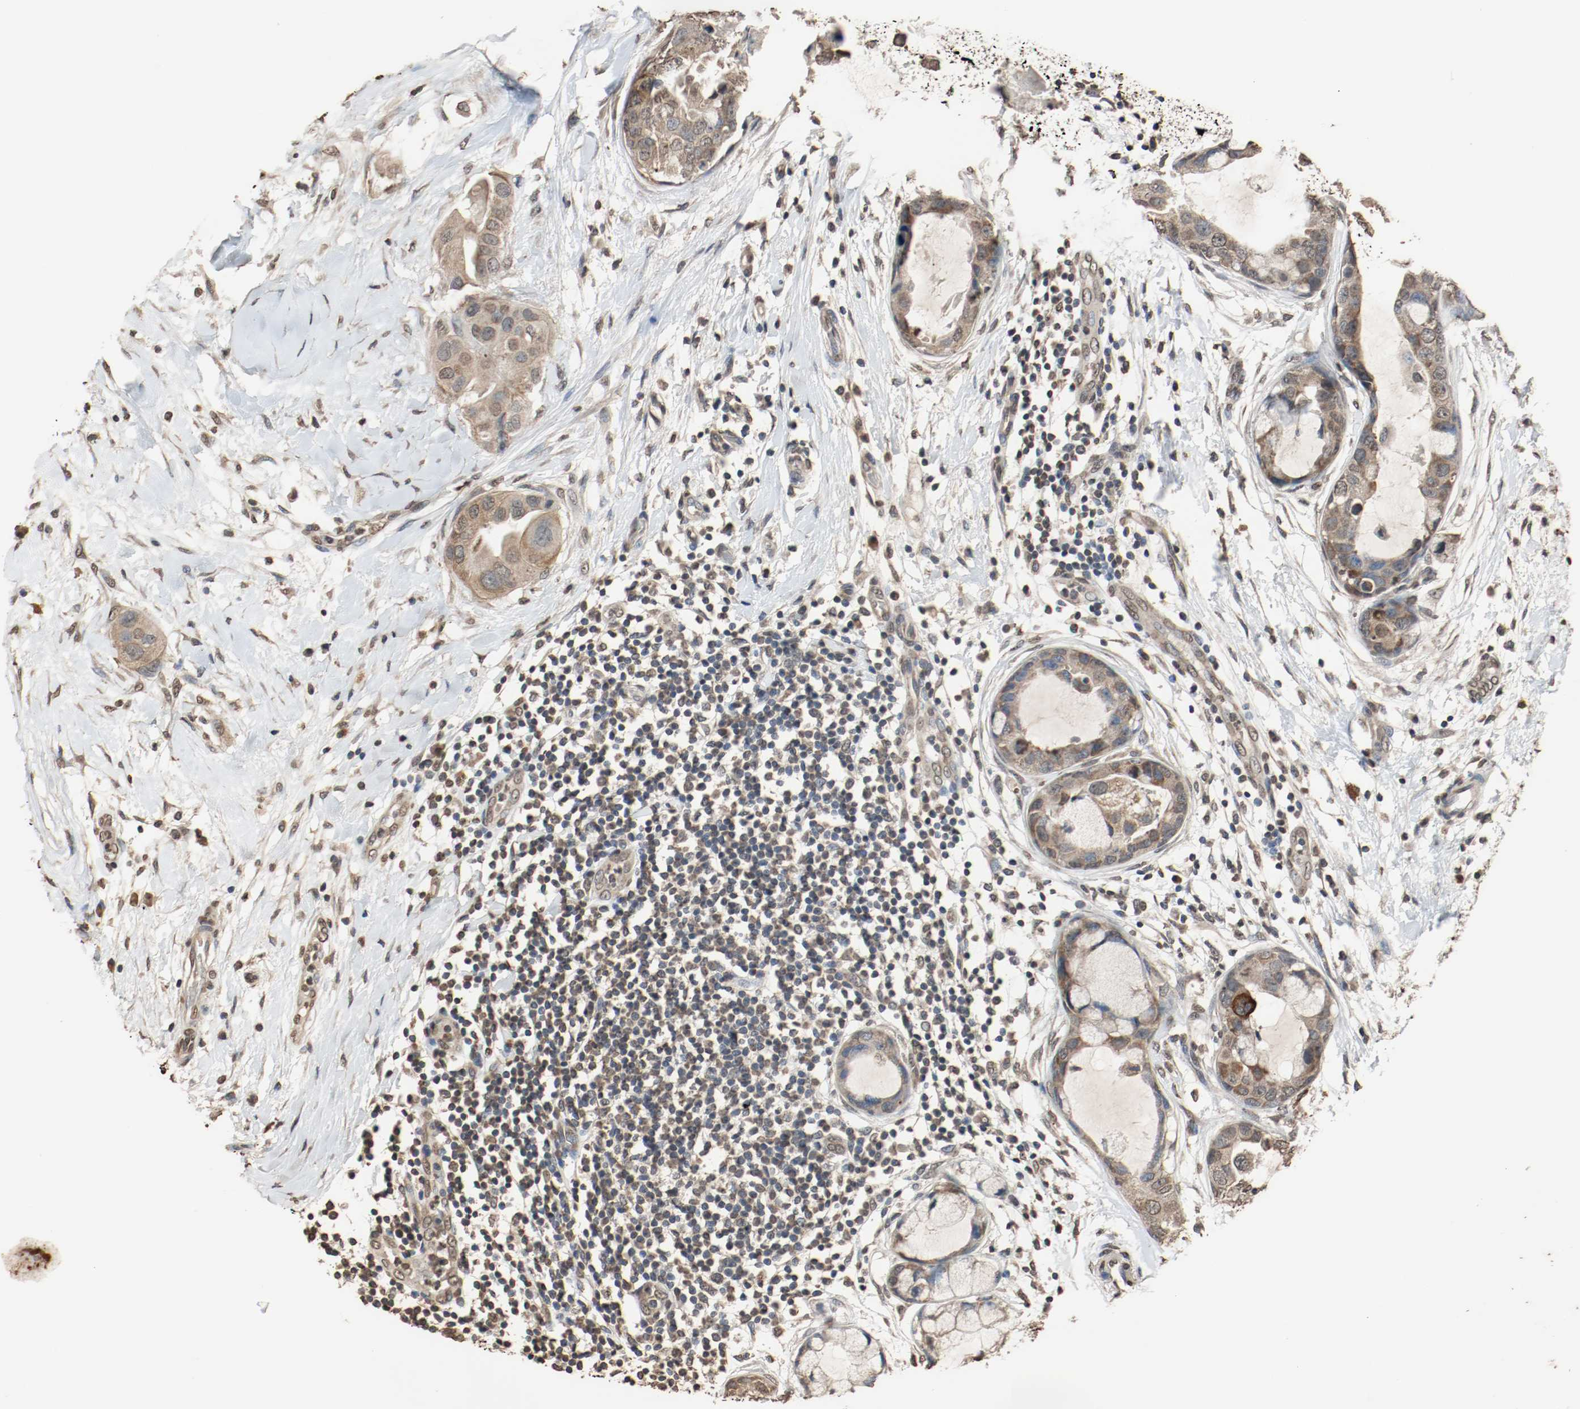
{"staining": {"intensity": "moderate", "quantity": ">75%", "location": "cytoplasmic/membranous"}, "tissue": "breast cancer", "cell_type": "Tumor cells", "image_type": "cancer", "snomed": [{"axis": "morphology", "description": "Duct carcinoma"}, {"axis": "topography", "description": "Breast"}], "caption": "Protein analysis of breast cancer (infiltrating ductal carcinoma) tissue exhibits moderate cytoplasmic/membranous expression in about >75% of tumor cells. (Stains: DAB in brown, nuclei in blue, Microscopy: brightfield microscopy at high magnification).", "gene": "RTN4", "patient": {"sex": "female", "age": 40}}